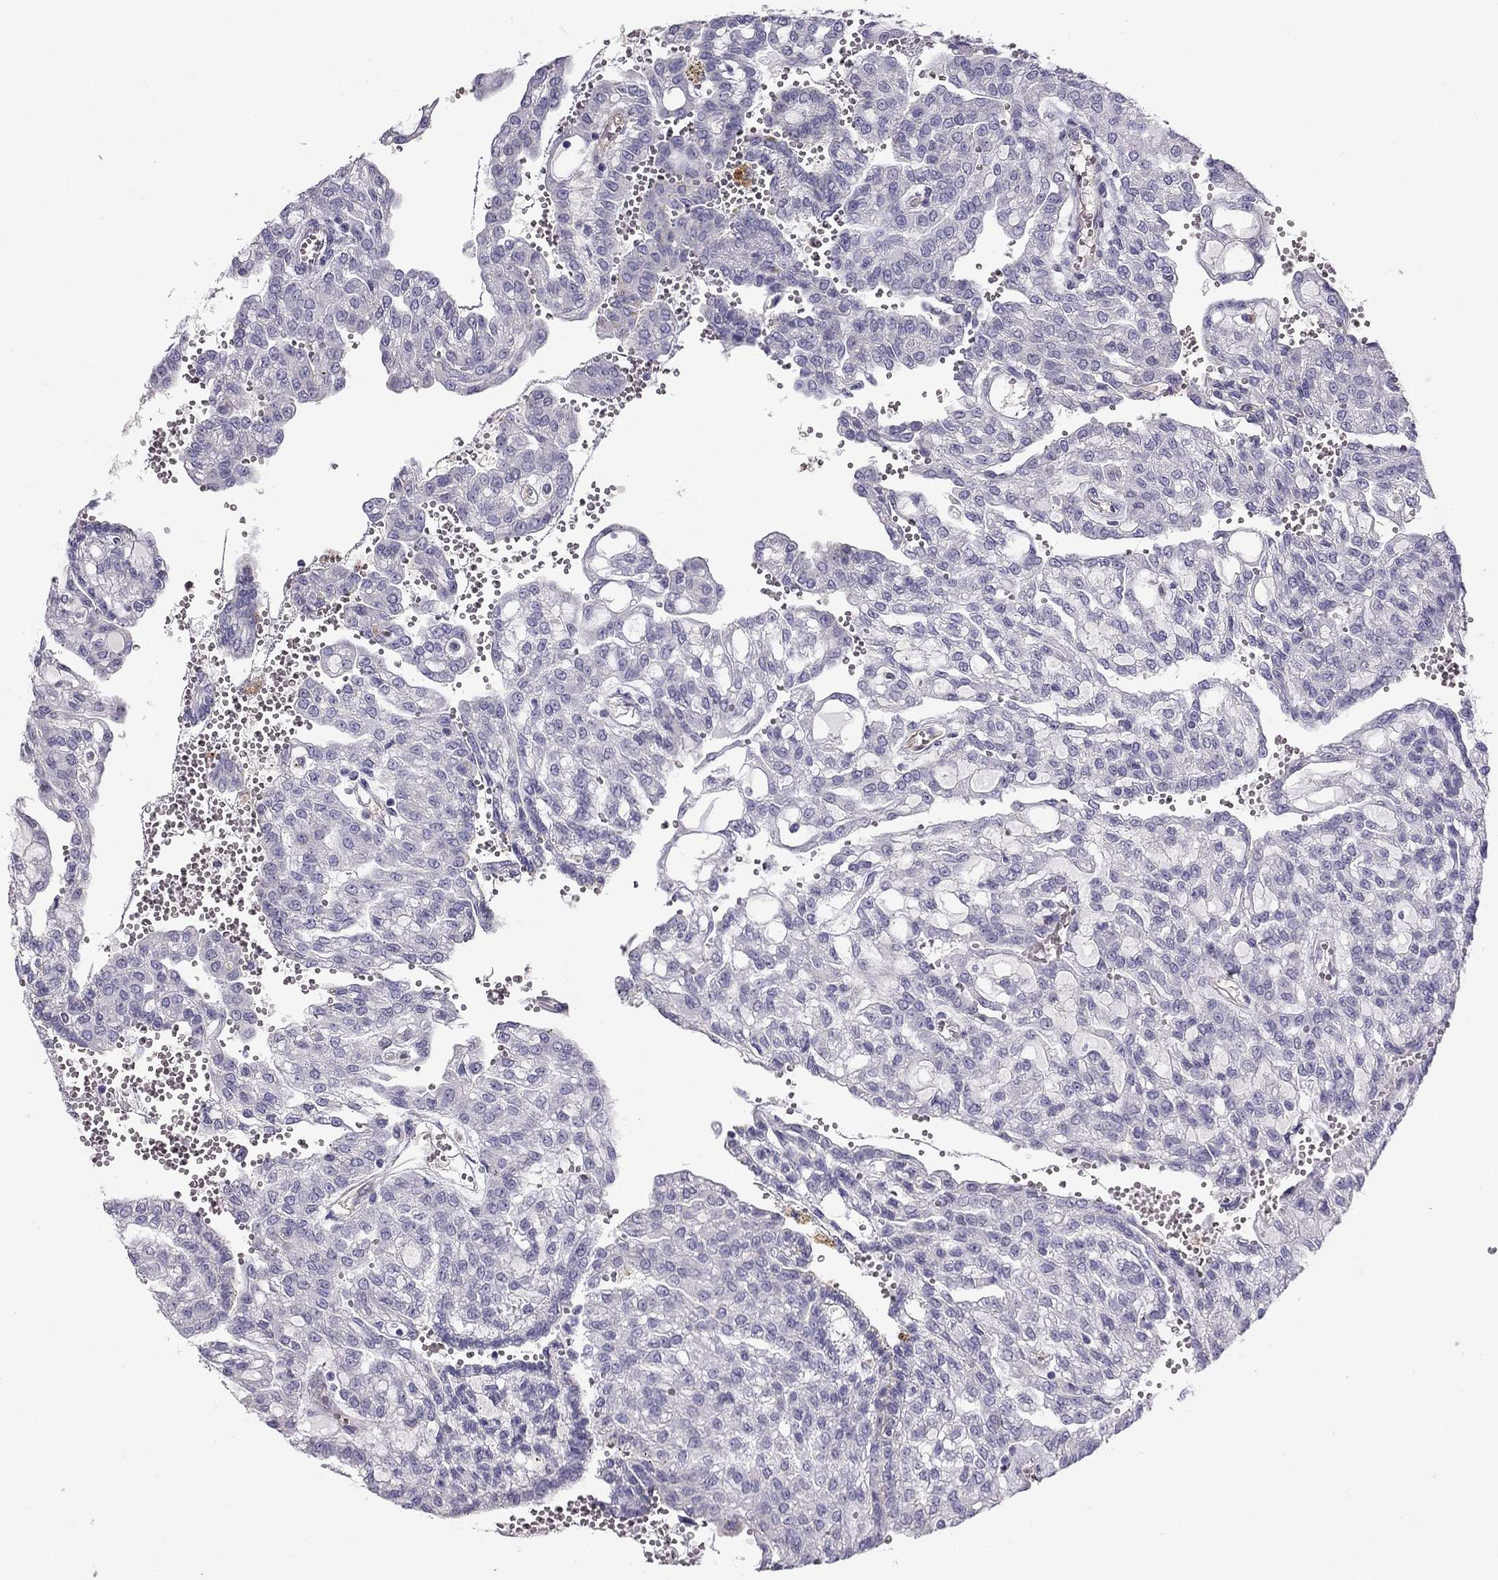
{"staining": {"intensity": "negative", "quantity": "none", "location": "none"}, "tissue": "renal cancer", "cell_type": "Tumor cells", "image_type": "cancer", "snomed": [{"axis": "morphology", "description": "Adenocarcinoma, NOS"}, {"axis": "topography", "description": "Kidney"}], "caption": "Tumor cells are negative for brown protein staining in renal cancer.", "gene": "STOML3", "patient": {"sex": "male", "age": 63}}